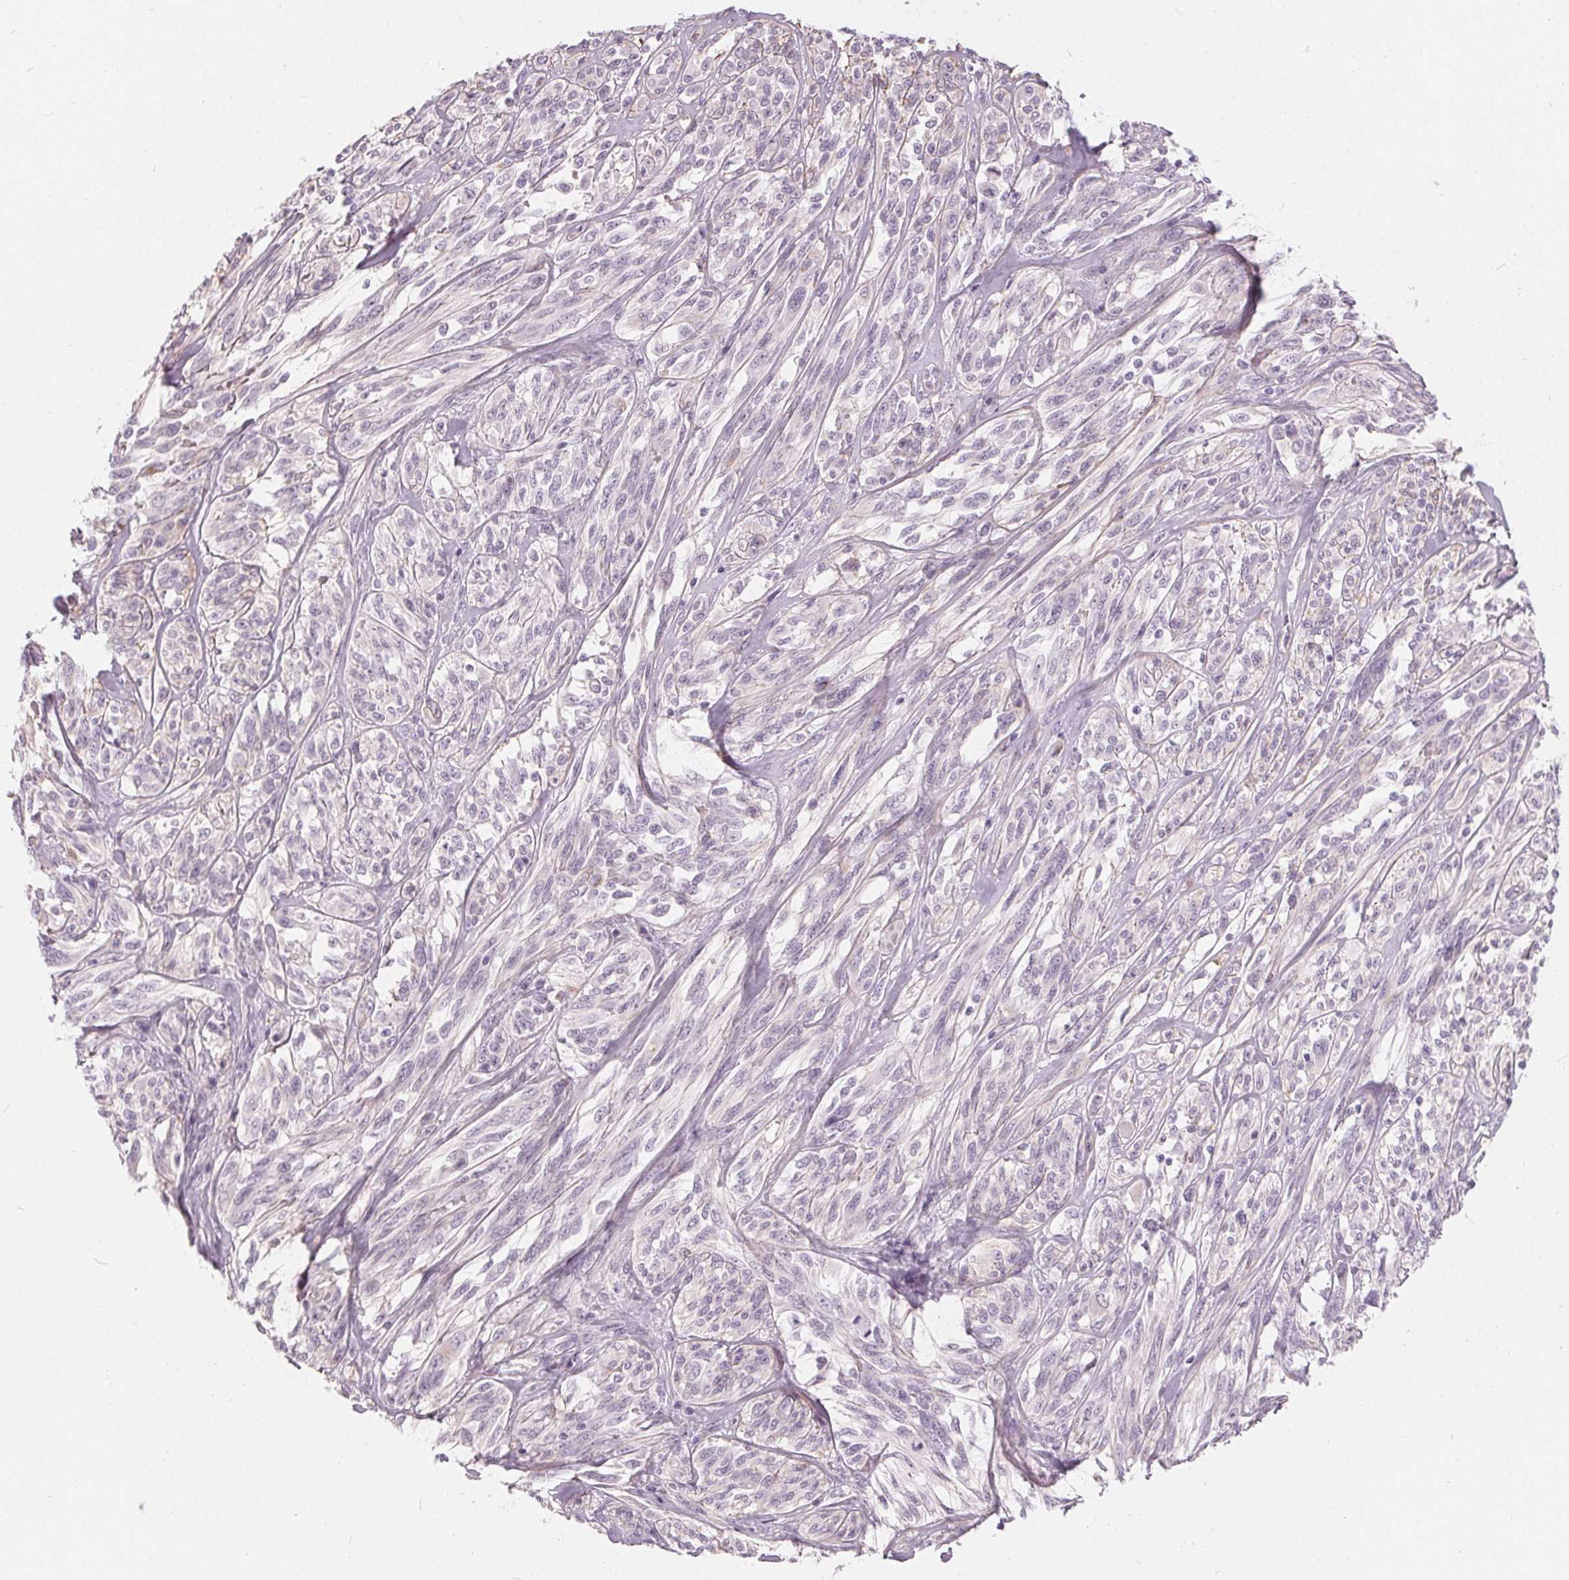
{"staining": {"intensity": "negative", "quantity": "none", "location": "none"}, "tissue": "melanoma", "cell_type": "Tumor cells", "image_type": "cancer", "snomed": [{"axis": "morphology", "description": "Malignant melanoma, NOS"}, {"axis": "topography", "description": "Skin"}], "caption": "A high-resolution histopathology image shows immunohistochemistry staining of melanoma, which reveals no significant positivity in tumor cells. (DAB (3,3'-diaminobenzidine) IHC, high magnification).", "gene": "HOPX", "patient": {"sex": "female", "age": 91}}